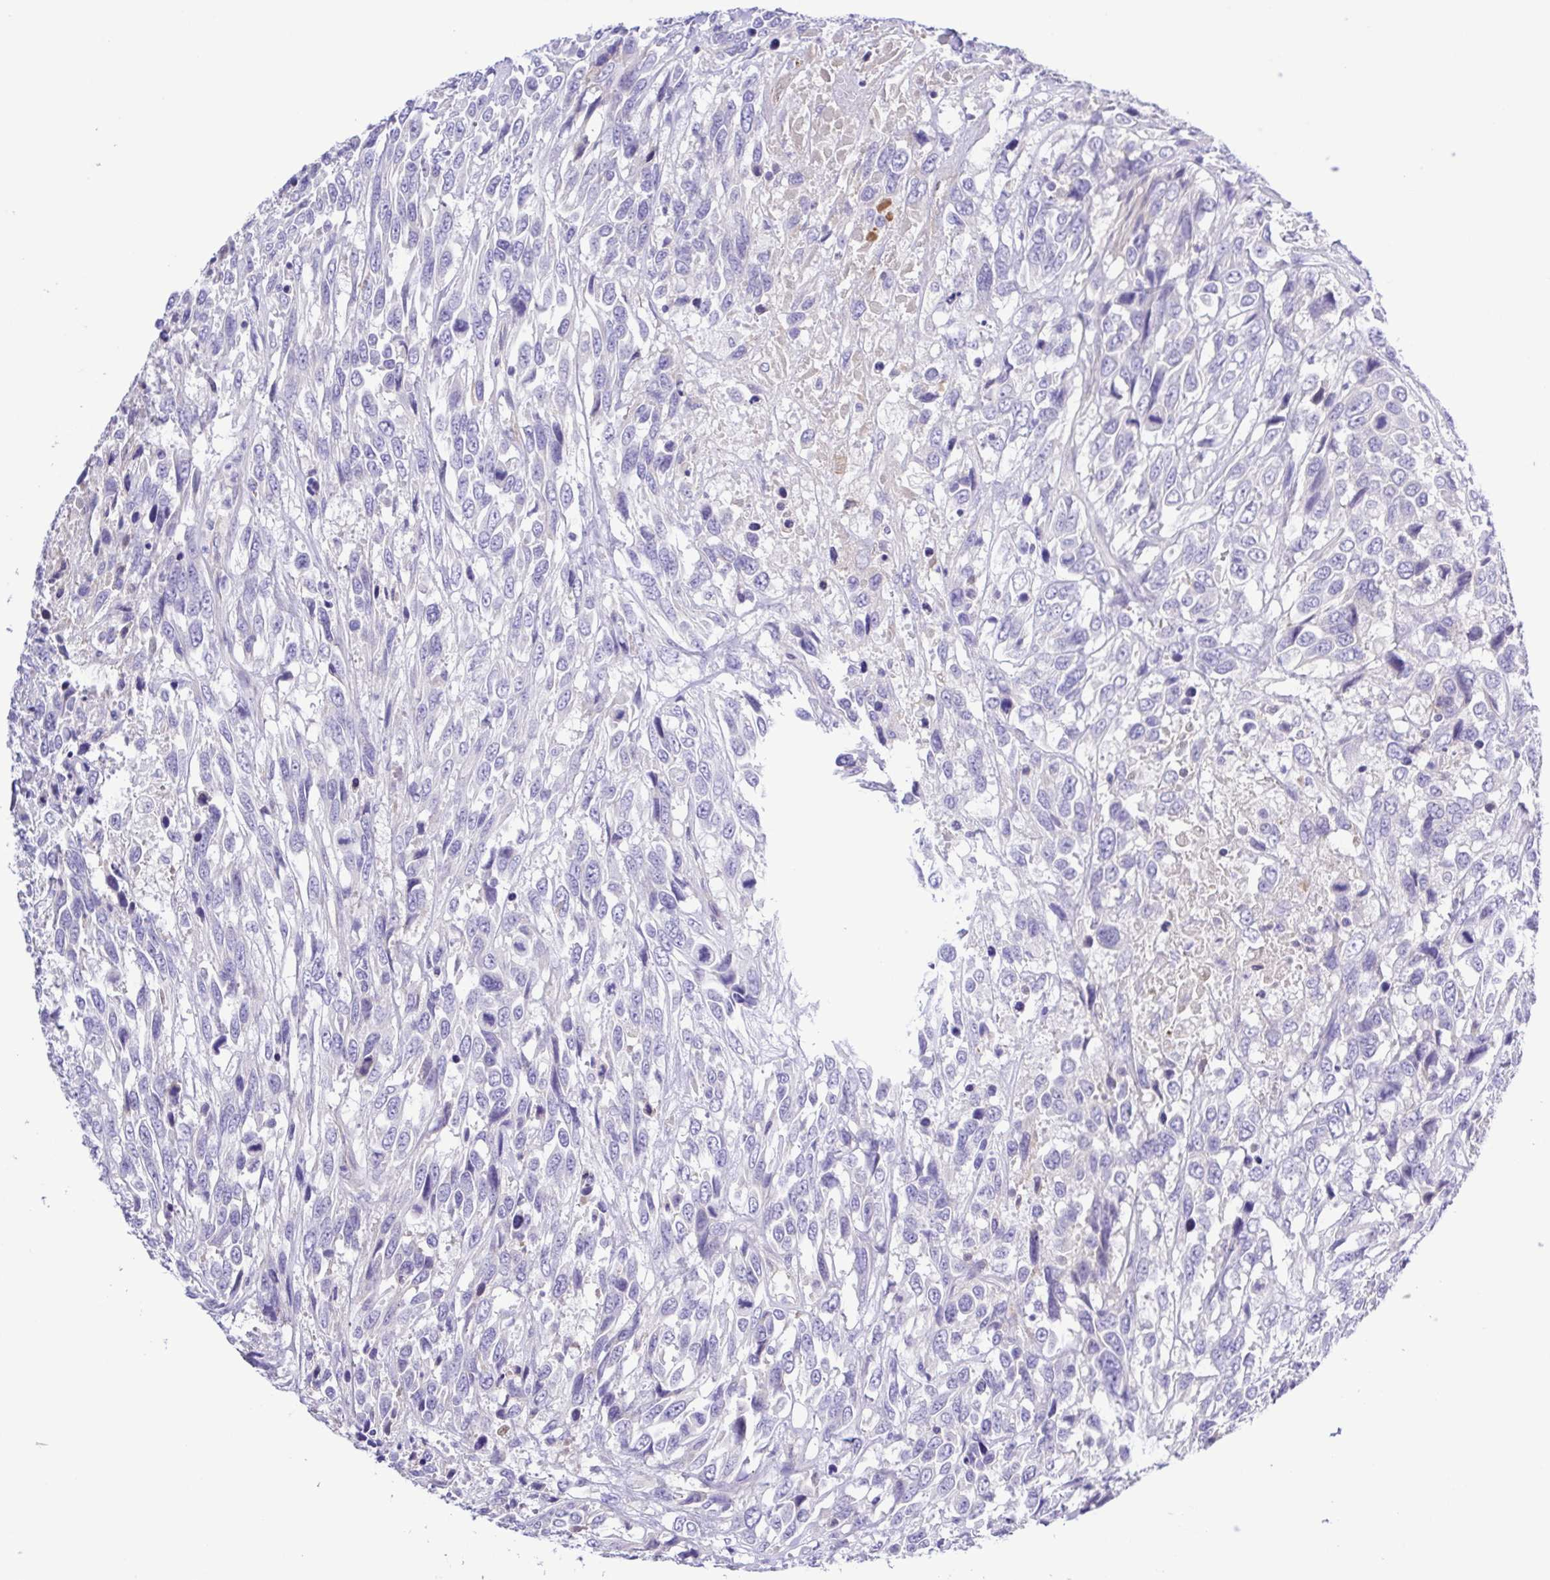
{"staining": {"intensity": "negative", "quantity": "none", "location": "none"}, "tissue": "urothelial cancer", "cell_type": "Tumor cells", "image_type": "cancer", "snomed": [{"axis": "morphology", "description": "Urothelial carcinoma, High grade"}, {"axis": "topography", "description": "Urinary bladder"}], "caption": "An IHC histopathology image of urothelial cancer is shown. There is no staining in tumor cells of urothelial cancer. Nuclei are stained in blue.", "gene": "GABBR2", "patient": {"sex": "female", "age": 70}}